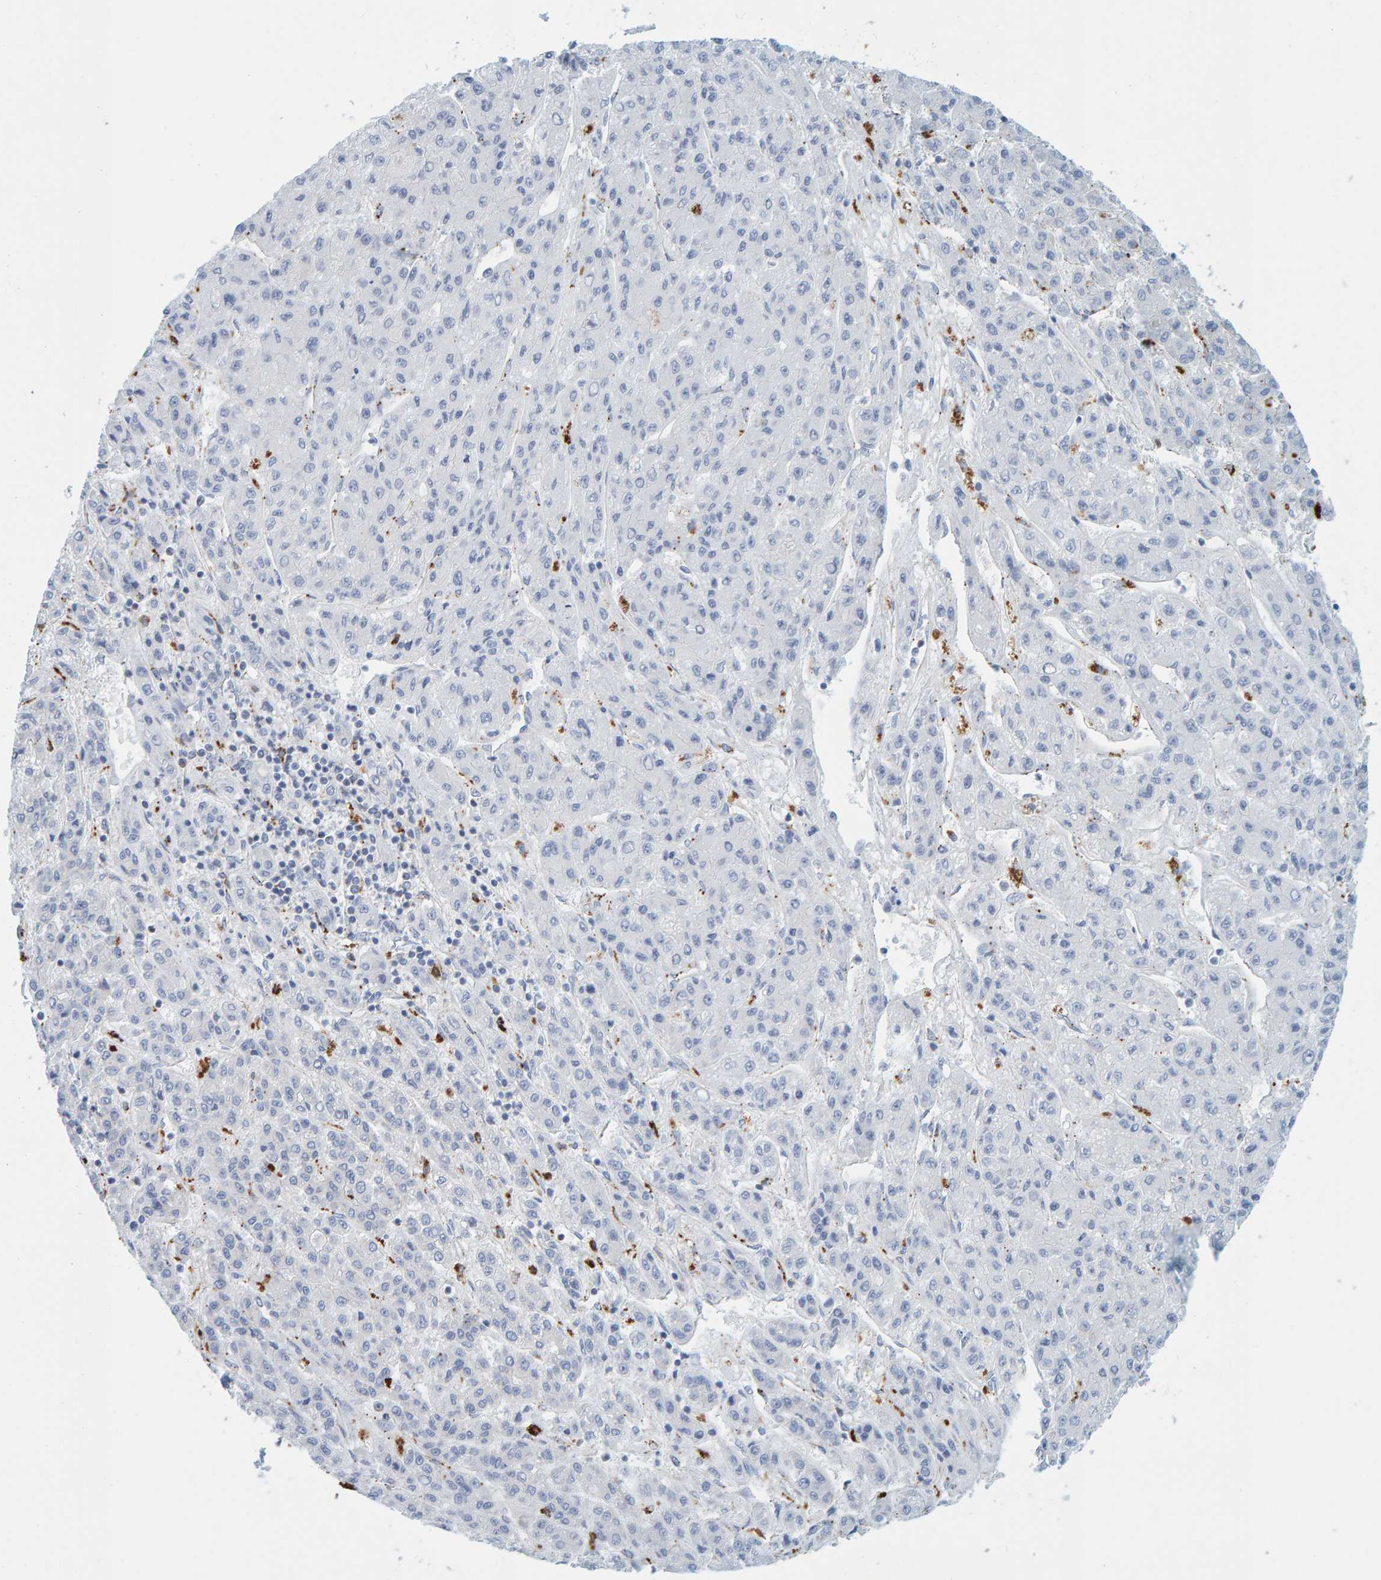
{"staining": {"intensity": "negative", "quantity": "none", "location": "none"}, "tissue": "liver cancer", "cell_type": "Tumor cells", "image_type": "cancer", "snomed": [{"axis": "morphology", "description": "Carcinoma, Hepatocellular, NOS"}, {"axis": "topography", "description": "Liver"}], "caption": "Image shows no significant protein expression in tumor cells of liver cancer. The staining was performed using DAB to visualize the protein expression in brown, while the nuclei were stained in blue with hematoxylin (Magnification: 20x).", "gene": "BIN3", "patient": {"sex": "male", "age": 70}}